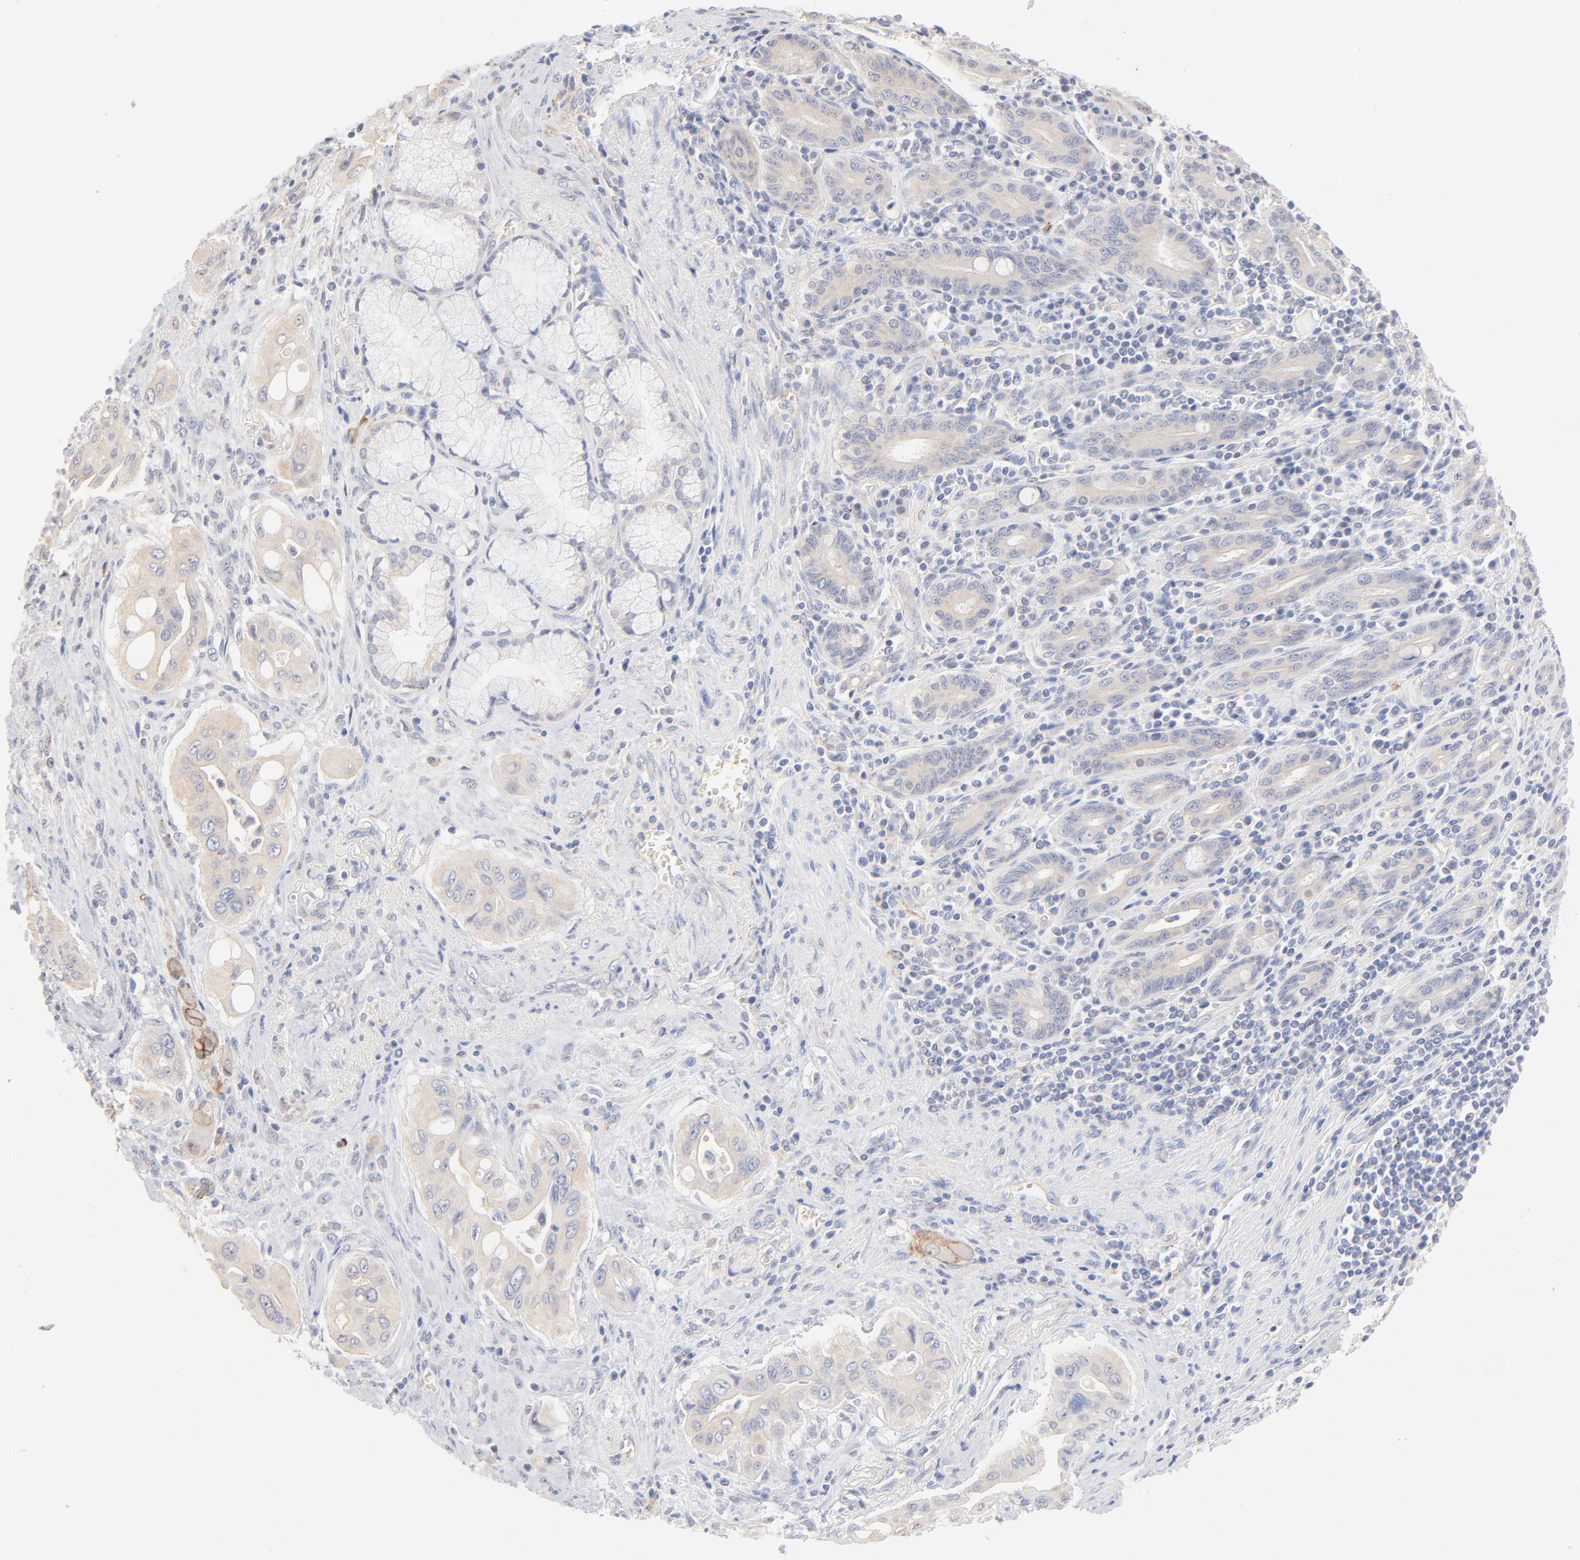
{"staining": {"intensity": "negative", "quantity": "none", "location": "none"}, "tissue": "pancreatic cancer", "cell_type": "Tumor cells", "image_type": "cancer", "snomed": [{"axis": "morphology", "description": "Adenocarcinoma, NOS"}, {"axis": "topography", "description": "Pancreas"}], "caption": "The immunohistochemistry (IHC) histopathology image has no significant positivity in tumor cells of pancreatic adenocarcinoma tissue.", "gene": "SPTB", "patient": {"sex": "male", "age": 77}}